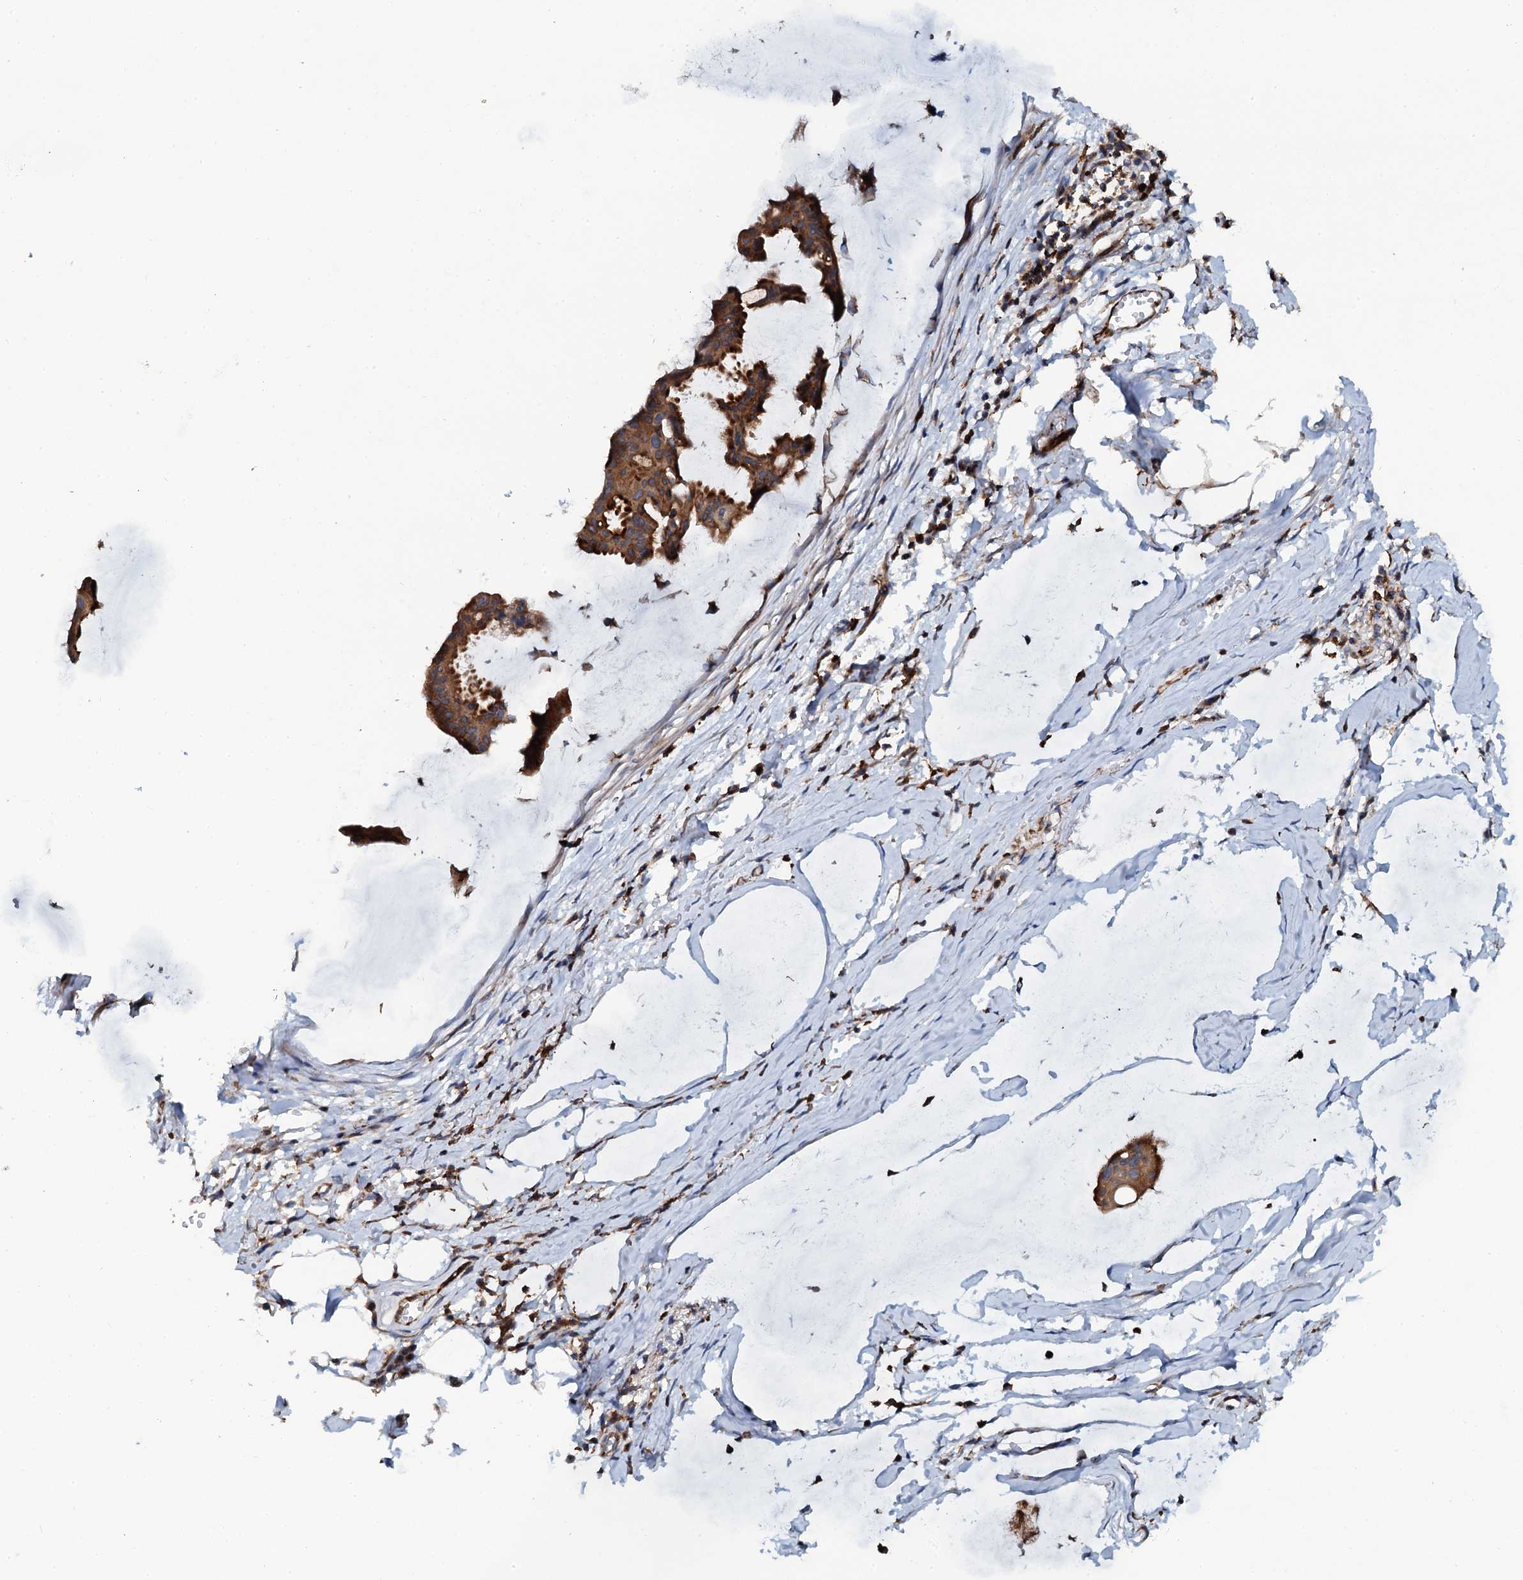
{"staining": {"intensity": "strong", "quantity": ">75%", "location": "cytoplasmic/membranous"}, "tissue": "ovarian cancer", "cell_type": "Tumor cells", "image_type": "cancer", "snomed": [{"axis": "morphology", "description": "Cystadenocarcinoma, mucinous, NOS"}, {"axis": "topography", "description": "Ovary"}], "caption": "Brown immunohistochemical staining in human mucinous cystadenocarcinoma (ovarian) displays strong cytoplasmic/membranous positivity in approximately >75% of tumor cells.", "gene": "VAMP8", "patient": {"sex": "female", "age": 73}}